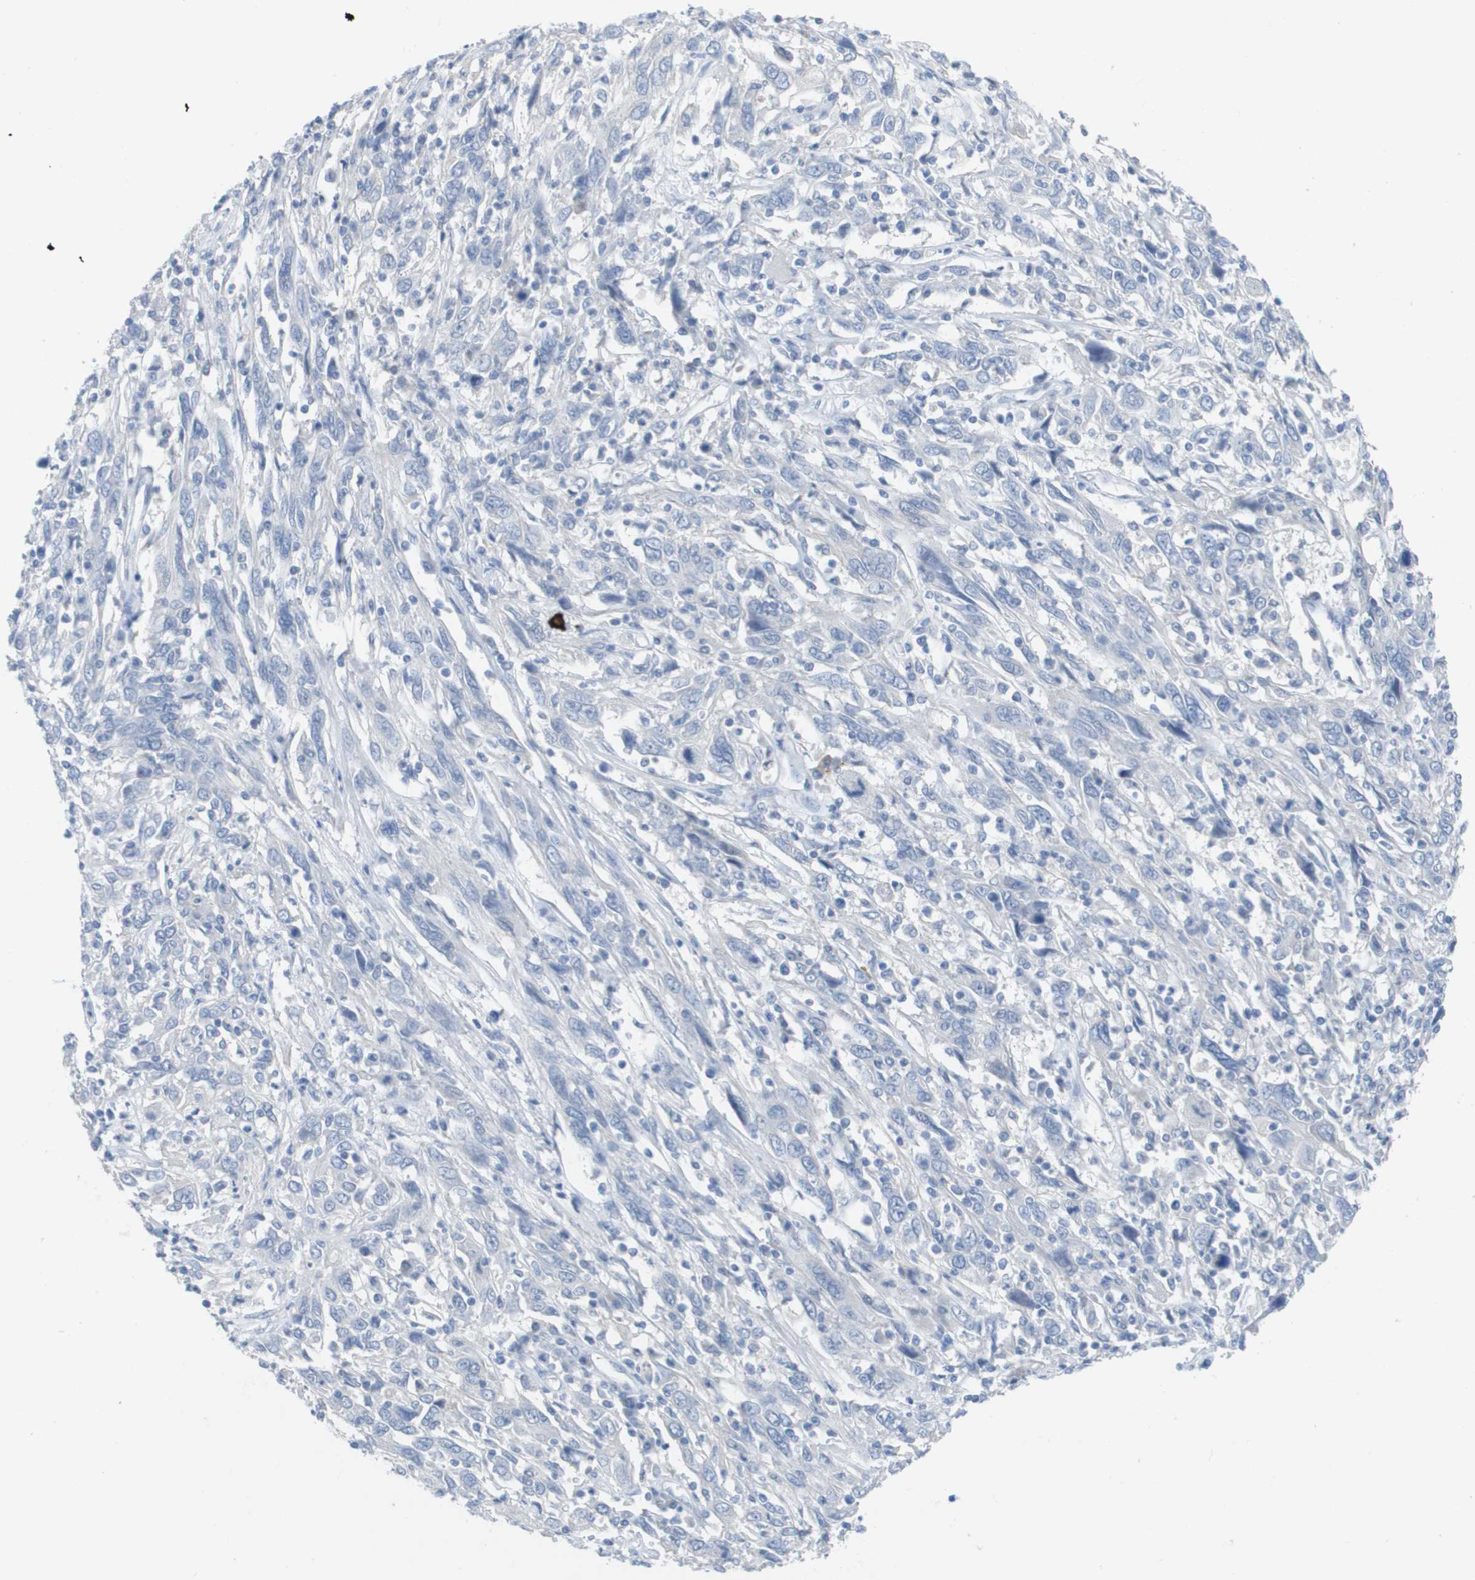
{"staining": {"intensity": "negative", "quantity": "none", "location": "none"}, "tissue": "cervical cancer", "cell_type": "Tumor cells", "image_type": "cancer", "snomed": [{"axis": "morphology", "description": "Squamous cell carcinoma, NOS"}, {"axis": "topography", "description": "Cervix"}], "caption": "An immunohistochemistry (IHC) micrograph of squamous cell carcinoma (cervical) is shown. There is no staining in tumor cells of squamous cell carcinoma (cervical).", "gene": "PDE4A", "patient": {"sex": "female", "age": 46}}